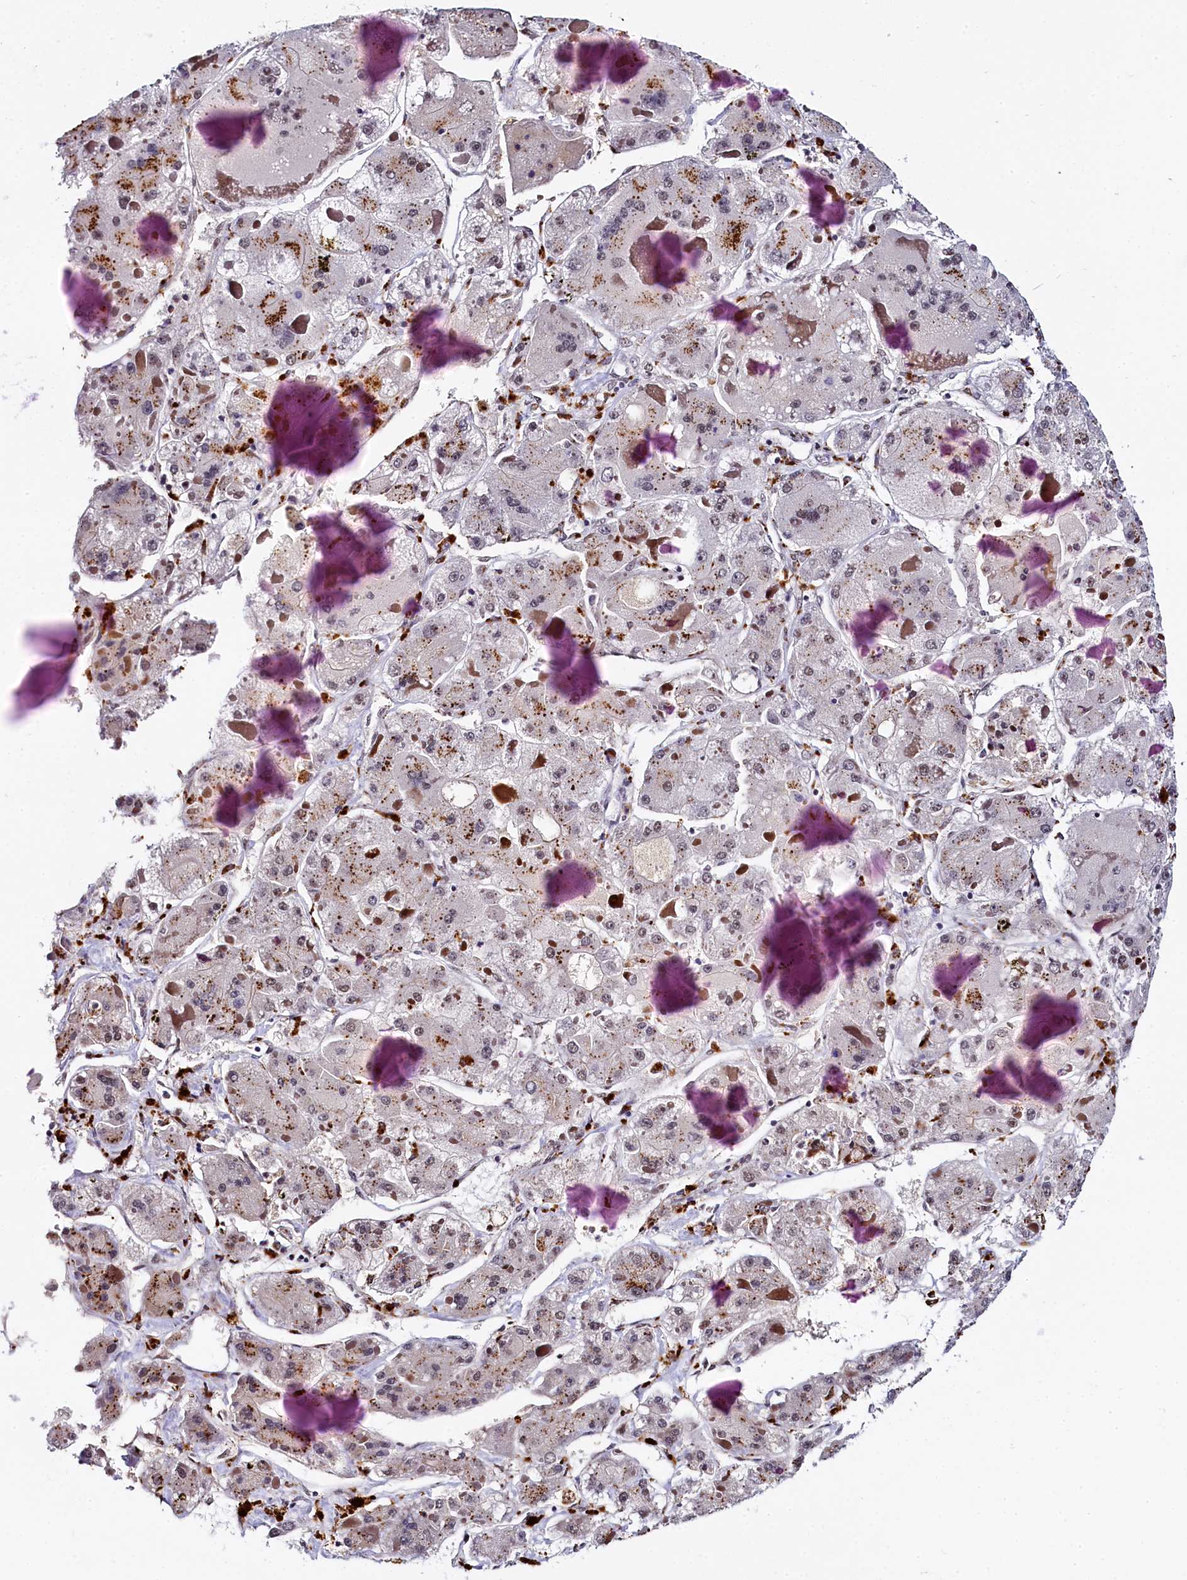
{"staining": {"intensity": "negative", "quantity": "none", "location": "none"}, "tissue": "liver cancer", "cell_type": "Tumor cells", "image_type": "cancer", "snomed": [{"axis": "morphology", "description": "Carcinoma, Hepatocellular, NOS"}, {"axis": "topography", "description": "Liver"}], "caption": "Tumor cells show no significant protein positivity in liver hepatocellular carcinoma.", "gene": "INTS14", "patient": {"sex": "female", "age": 73}}